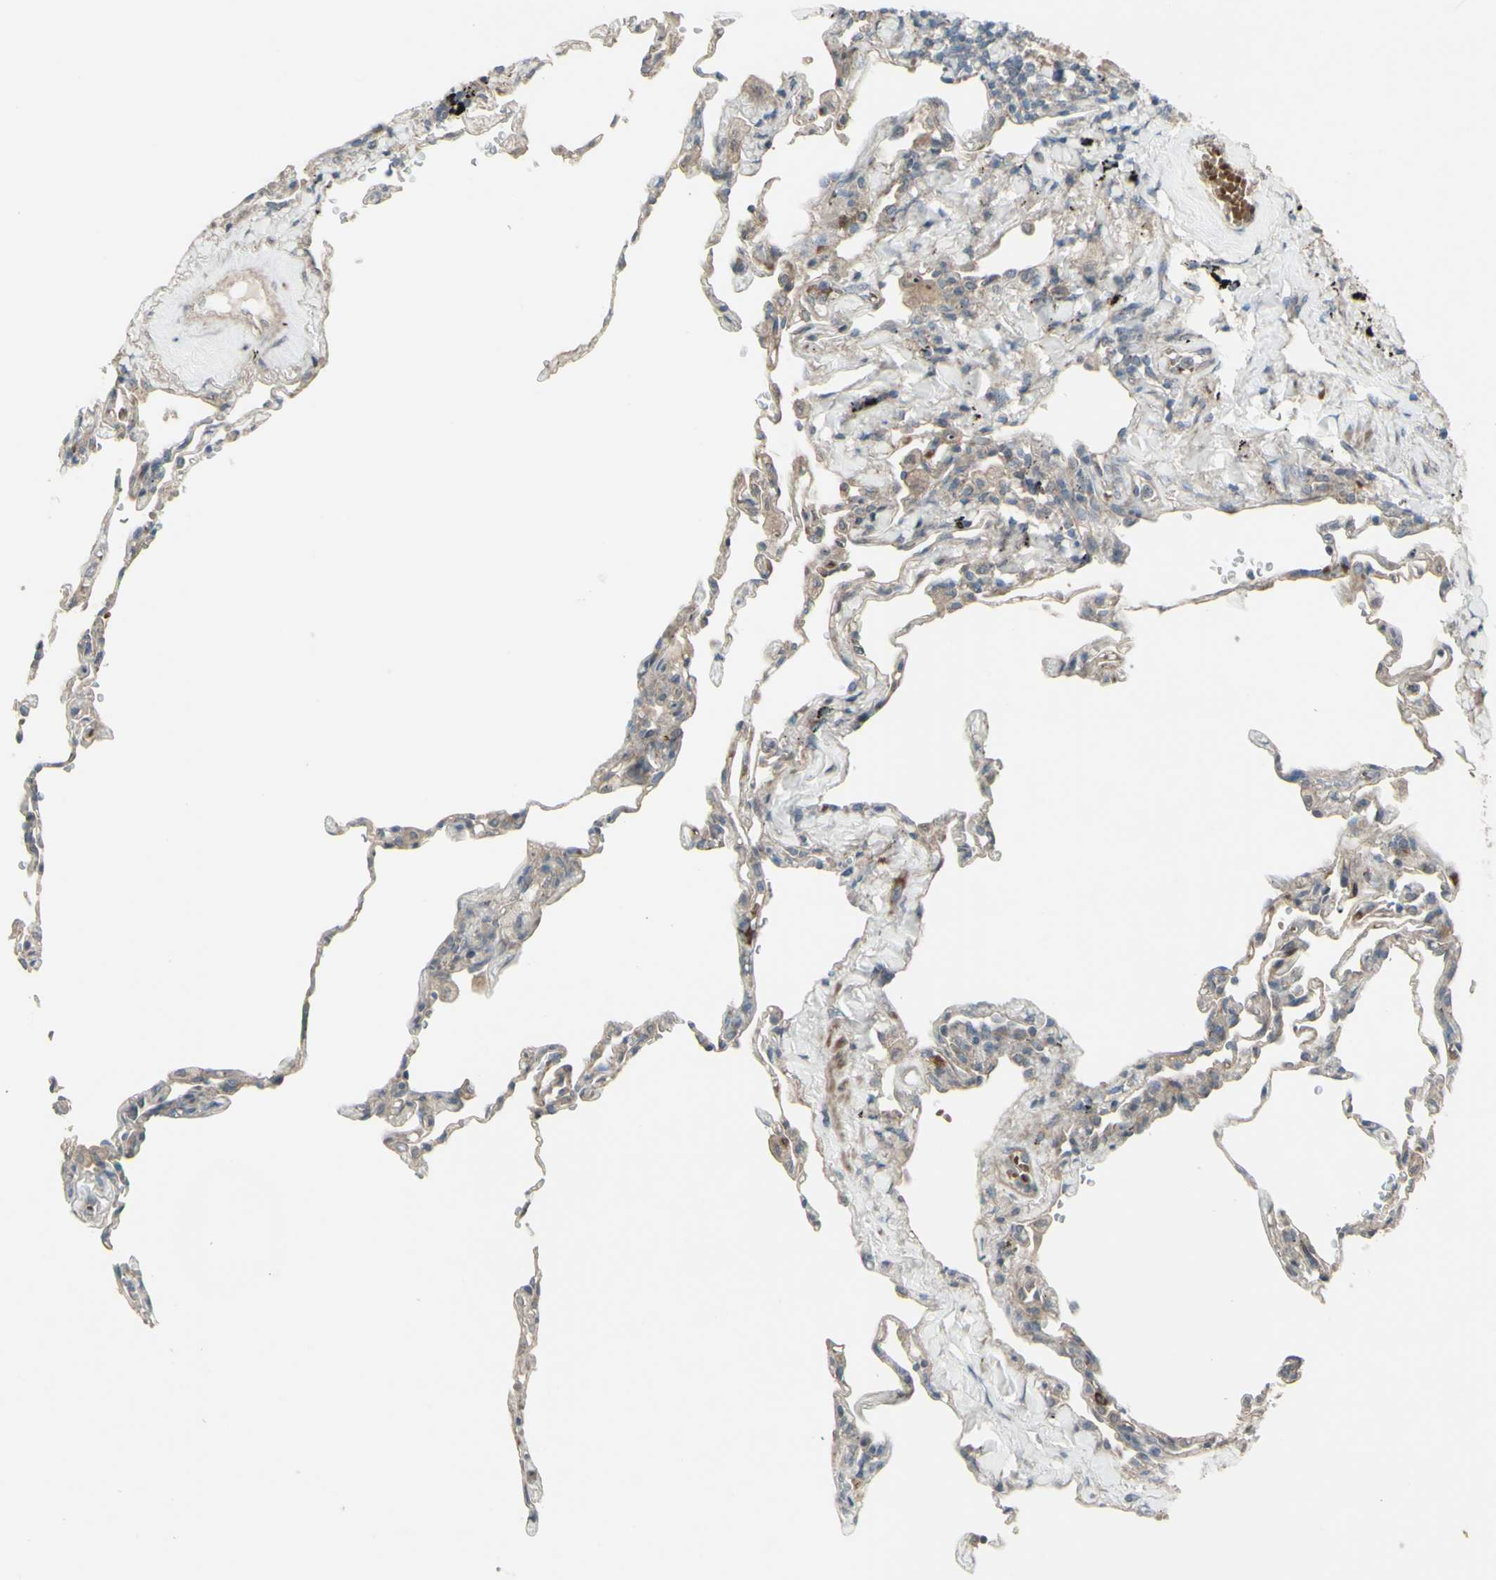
{"staining": {"intensity": "weak", "quantity": ">75%", "location": "cytoplasmic/membranous"}, "tissue": "lung", "cell_type": "Alveolar cells", "image_type": "normal", "snomed": [{"axis": "morphology", "description": "Normal tissue, NOS"}, {"axis": "topography", "description": "Lung"}], "caption": "Protein staining of normal lung exhibits weak cytoplasmic/membranous expression in approximately >75% of alveolar cells. (IHC, brightfield microscopy, high magnification).", "gene": "GRAMD1B", "patient": {"sex": "male", "age": 59}}